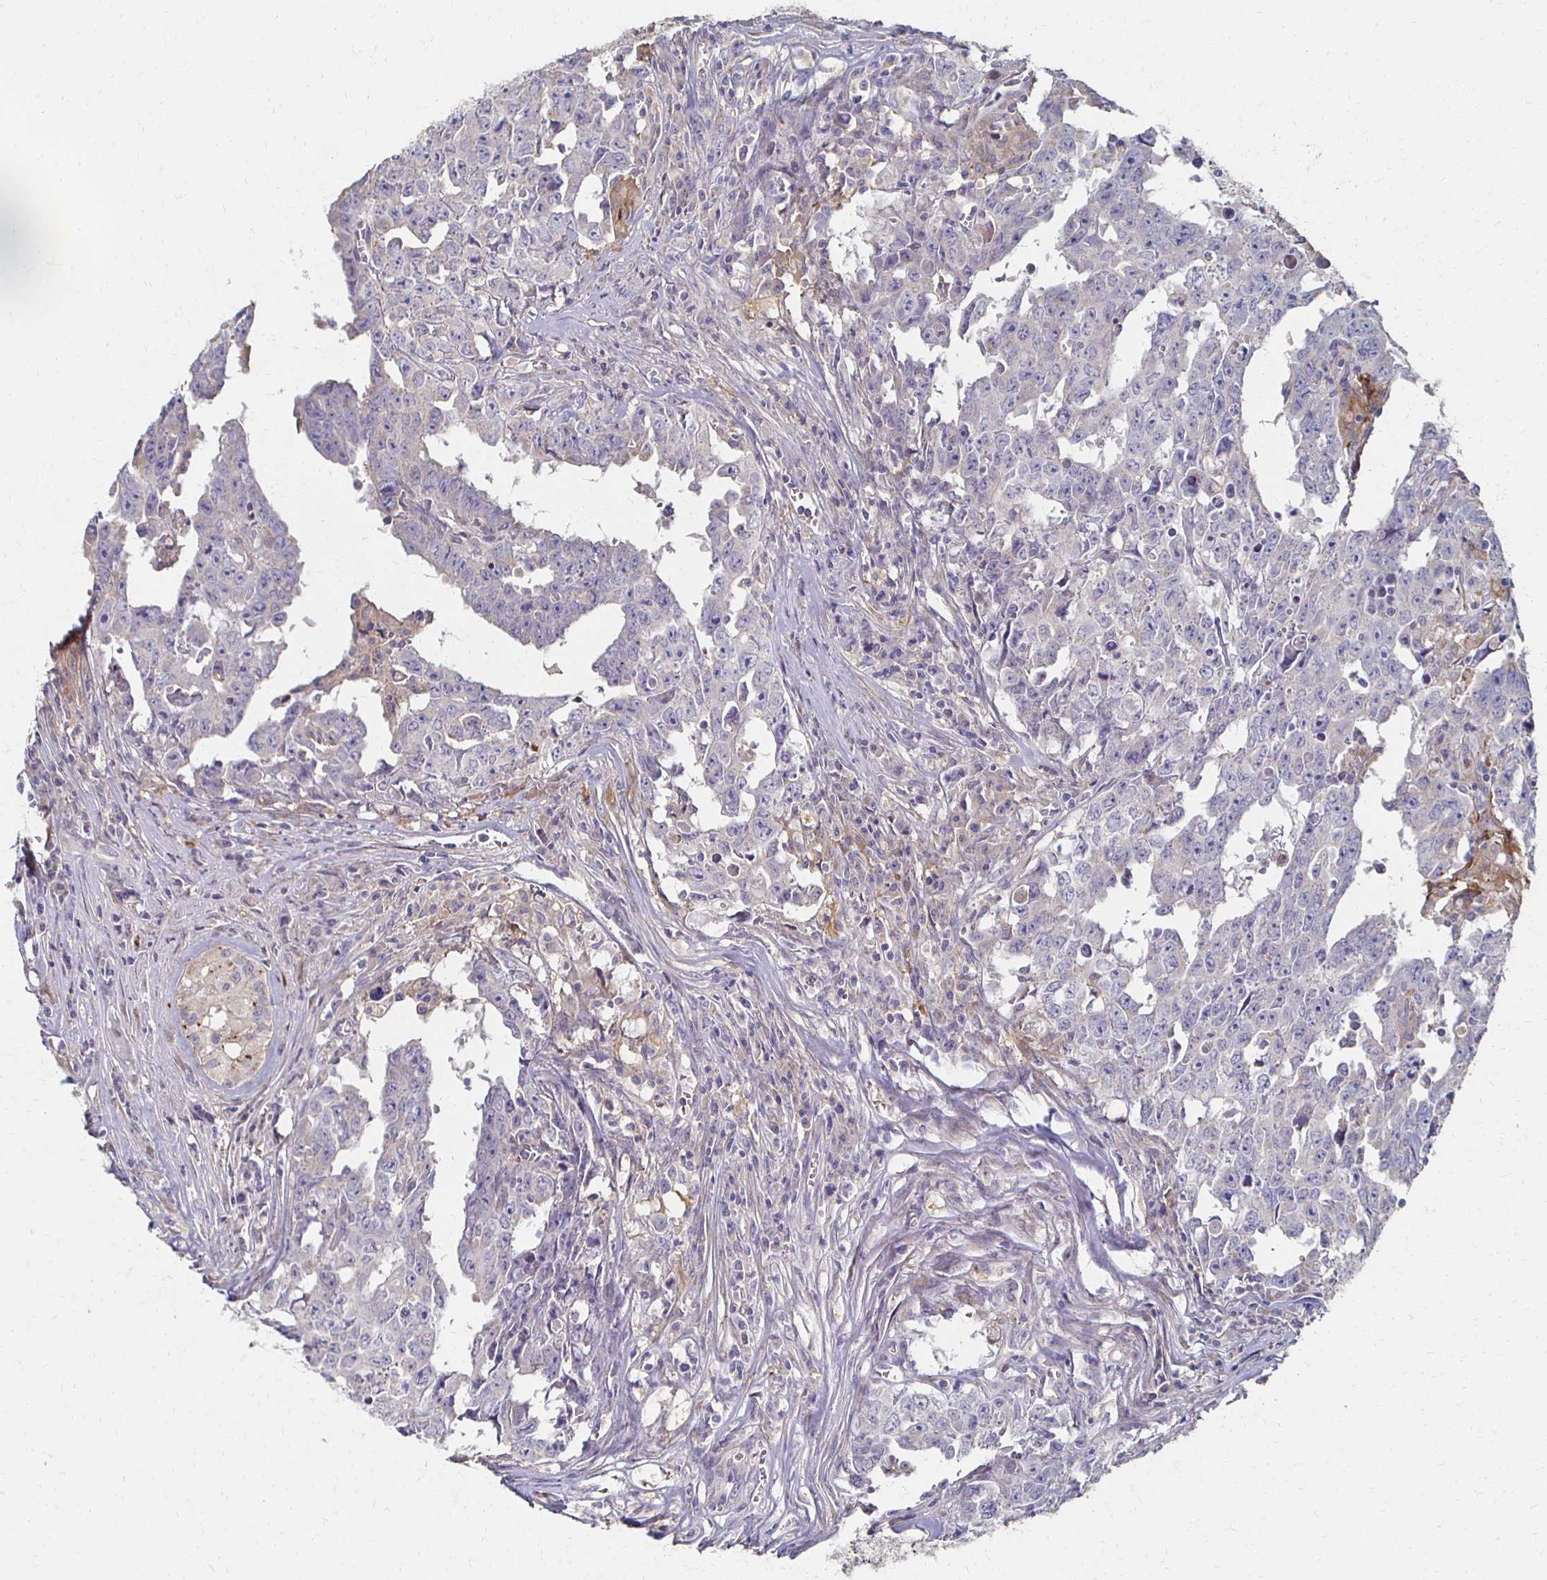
{"staining": {"intensity": "negative", "quantity": "none", "location": "none"}, "tissue": "testis cancer", "cell_type": "Tumor cells", "image_type": "cancer", "snomed": [{"axis": "morphology", "description": "Carcinoma, Embryonal, NOS"}, {"axis": "topography", "description": "Testis"}], "caption": "The image shows no significant staining in tumor cells of testis cancer.", "gene": "CX3CR1", "patient": {"sex": "male", "age": 22}}